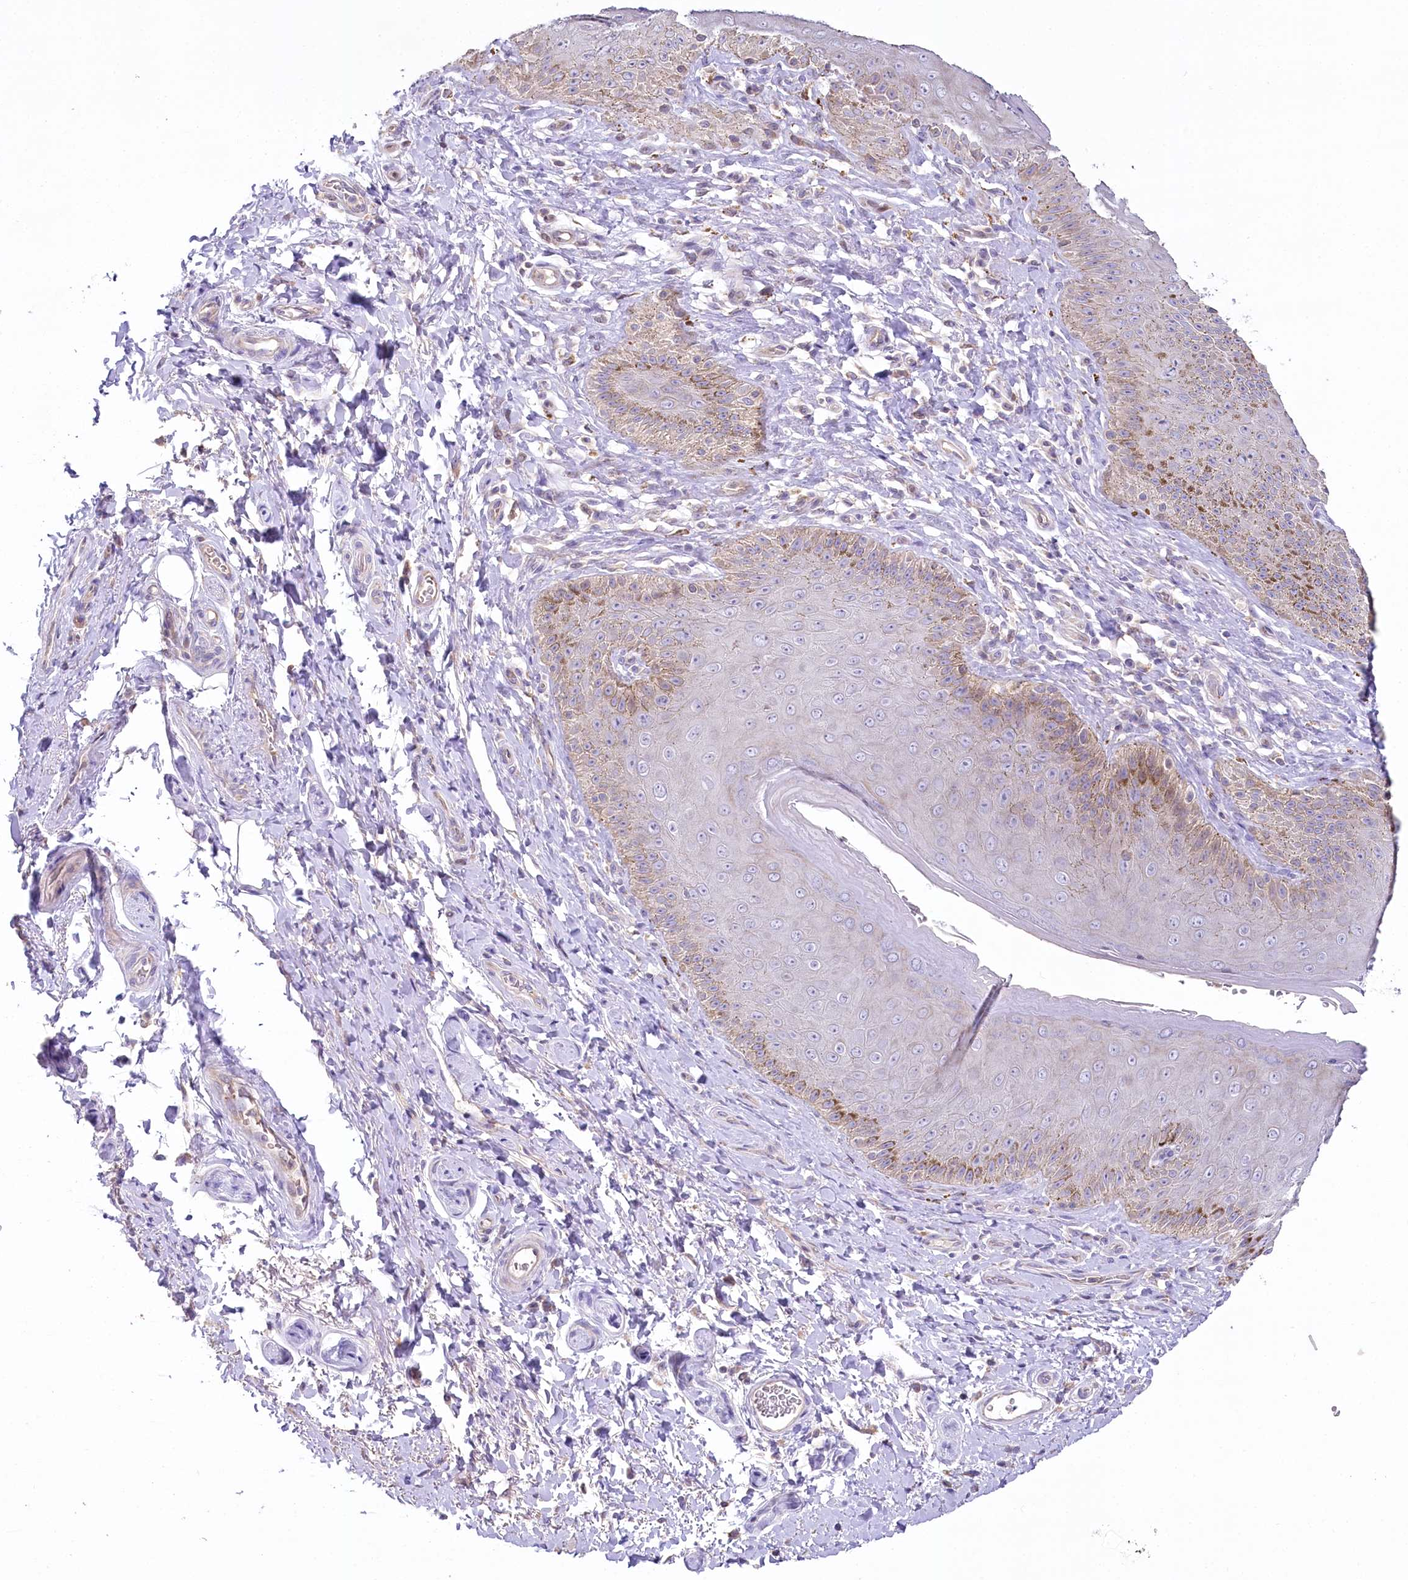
{"staining": {"intensity": "moderate", "quantity": "<25%", "location": "cytoplasmic/membranous"}, "tissue": "skin", "cell_type": "Epidermal cells", "image_type": "normal", "snomed": [{"axis": "morphology", "description": "Normal tissue, NOS"}, {"axis": "topography", "description": "Anal"}], "caption": "A brown stain labels moderate cytoplasmic/membranous expression of a protein in epidermal cells of benign skin. (Brightfield microscopy of DAB IHC at high magnification).", "gene": "SLC6A11", "patient": {"sex": "male", "age": 44}}